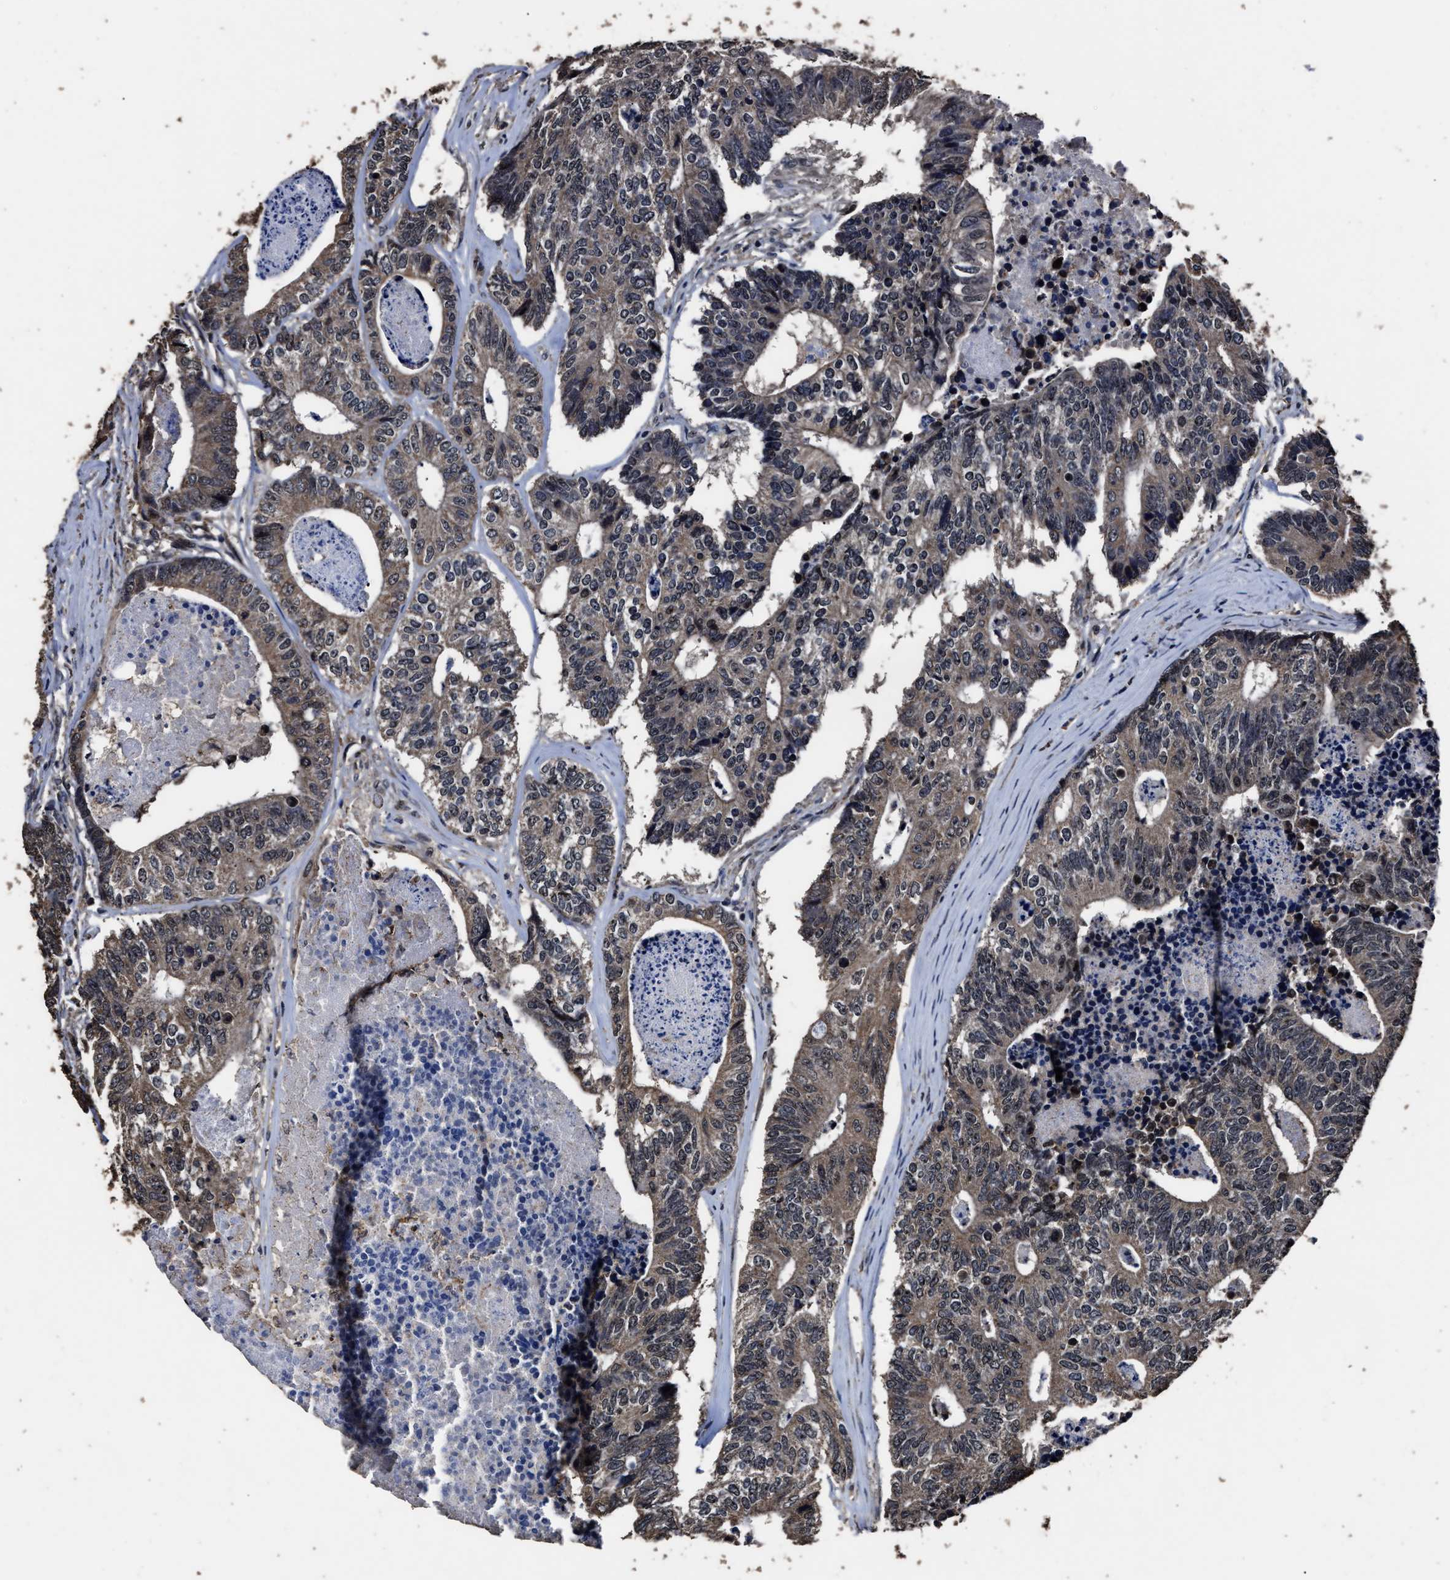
{"staining": {"intensity": "weak", "quantity": "25%-75%", "location": "cytoplasmic/membranous"}, "tissue": "colorectal cancer", "cell_type": "Tumor cells", "image_type": "cancer", "snomed": [{"axis": "morphology", "description": "Adenocarcinoma, NOS"}, {"axis": "topography", "description": "Colon"}], "caption": "Tumor cells show low levels of weak cytoplasmic/membranous positivity in about 25%-75% of cells in human colorectal adenocarcinoma.", "gene": "RSBN1L", "patient": {"sex": "female", "age": 67}}